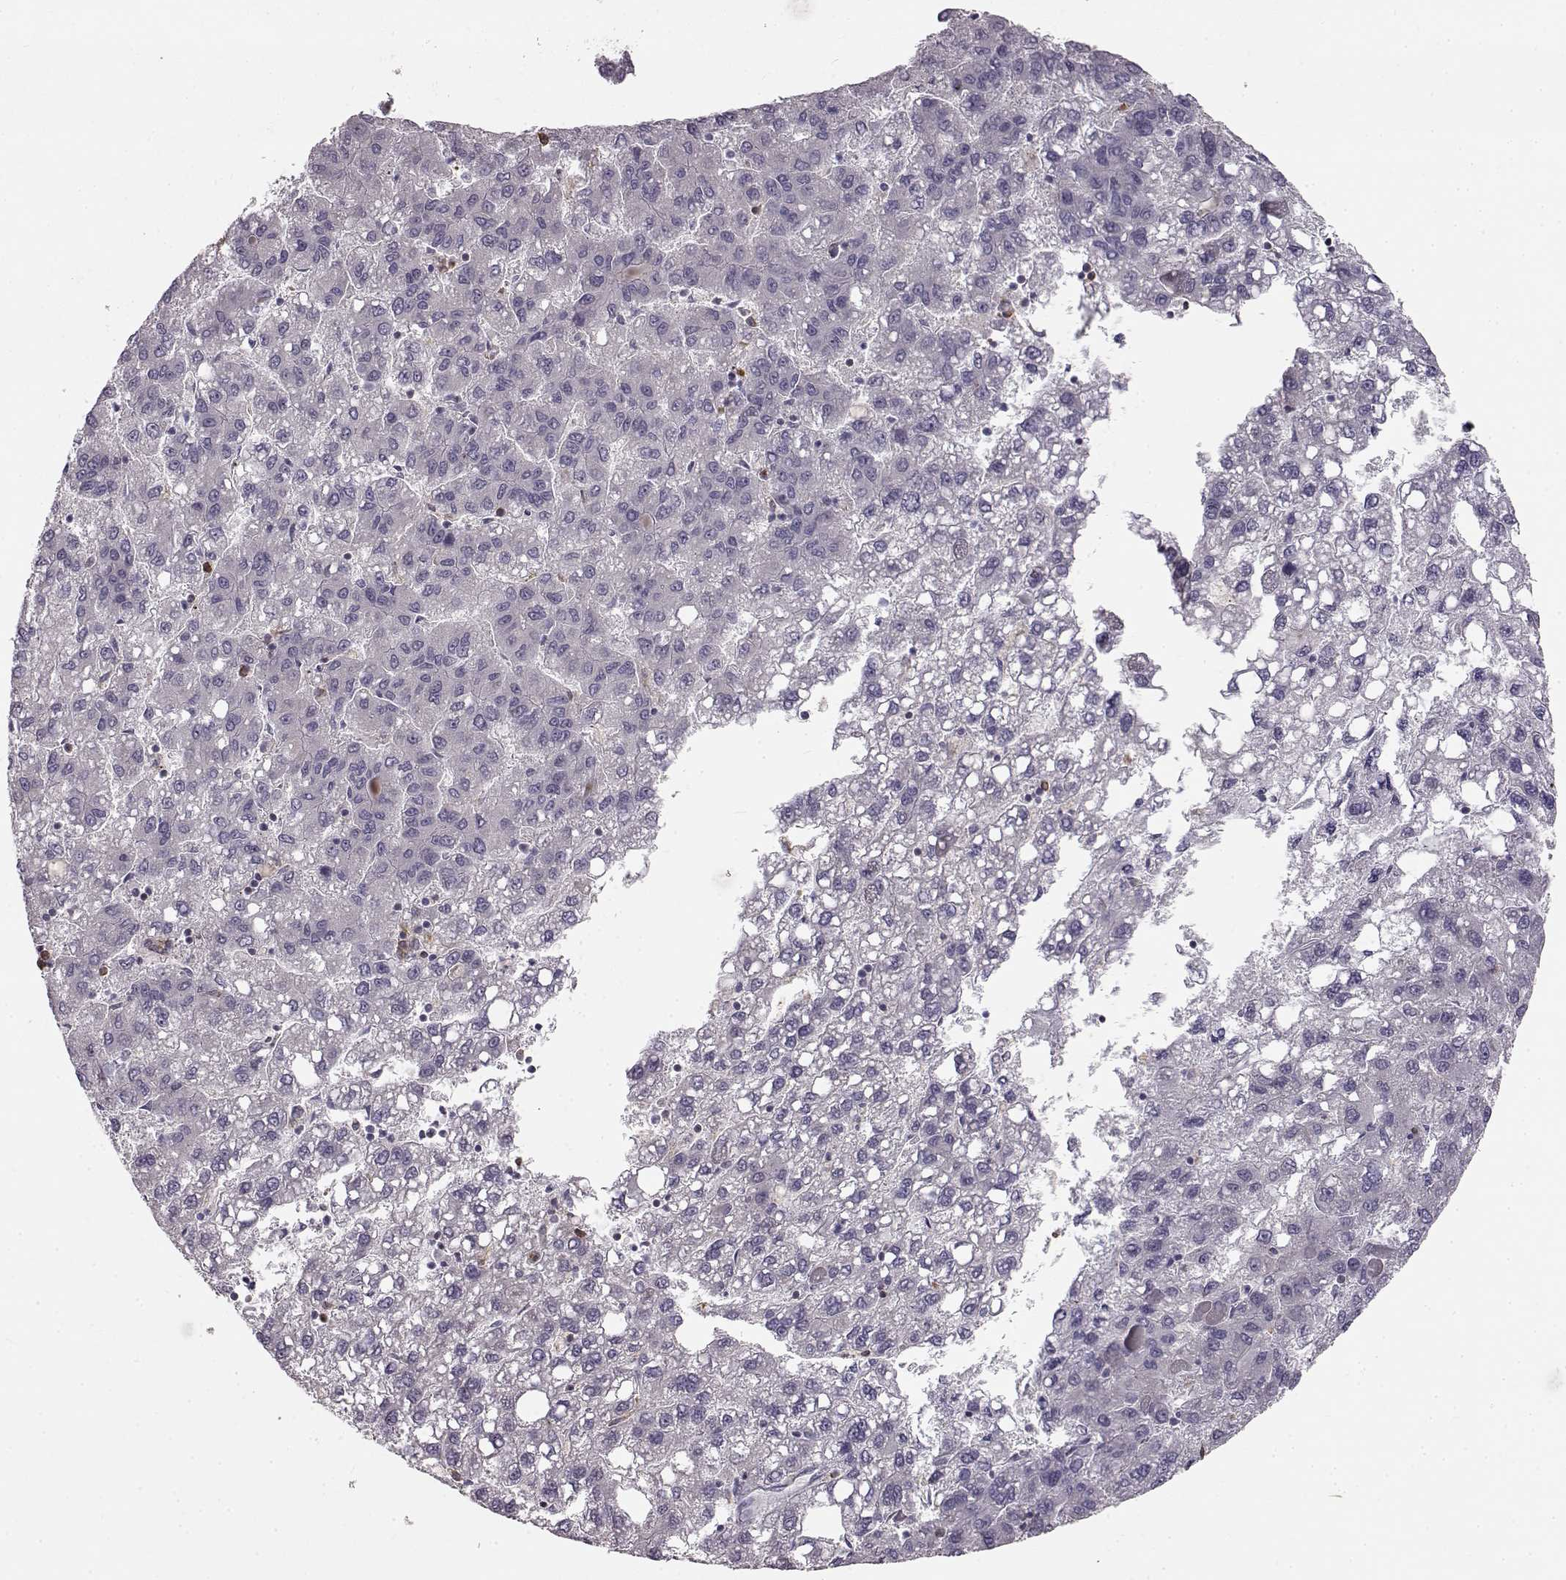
{"staining": {"intensity": "negative", "quantity": "none", "location": "none"}, "tissue": "liver cancer", "cell_type": "Tumor cells", "image_type": "cancer", "snomed": [{"axis": "morphology", "description": "Carcinoma, Hepatocellular, NOS"}, {"axis": "topography", "description": "Liver"}], "caption": "Immunohistochemistry (IHC) micrograph of liver cancer (hepatocellular carcinoma) stained for a protein (brown), which demonstrates no positivity in tumor cells. (Stains: DAB IHC with hematoxylin counter stain, Microscopy: brightfield microscopy at high magnification).", "gene": "SPAG17", "patient": {"sex": "female", "age": 82}}